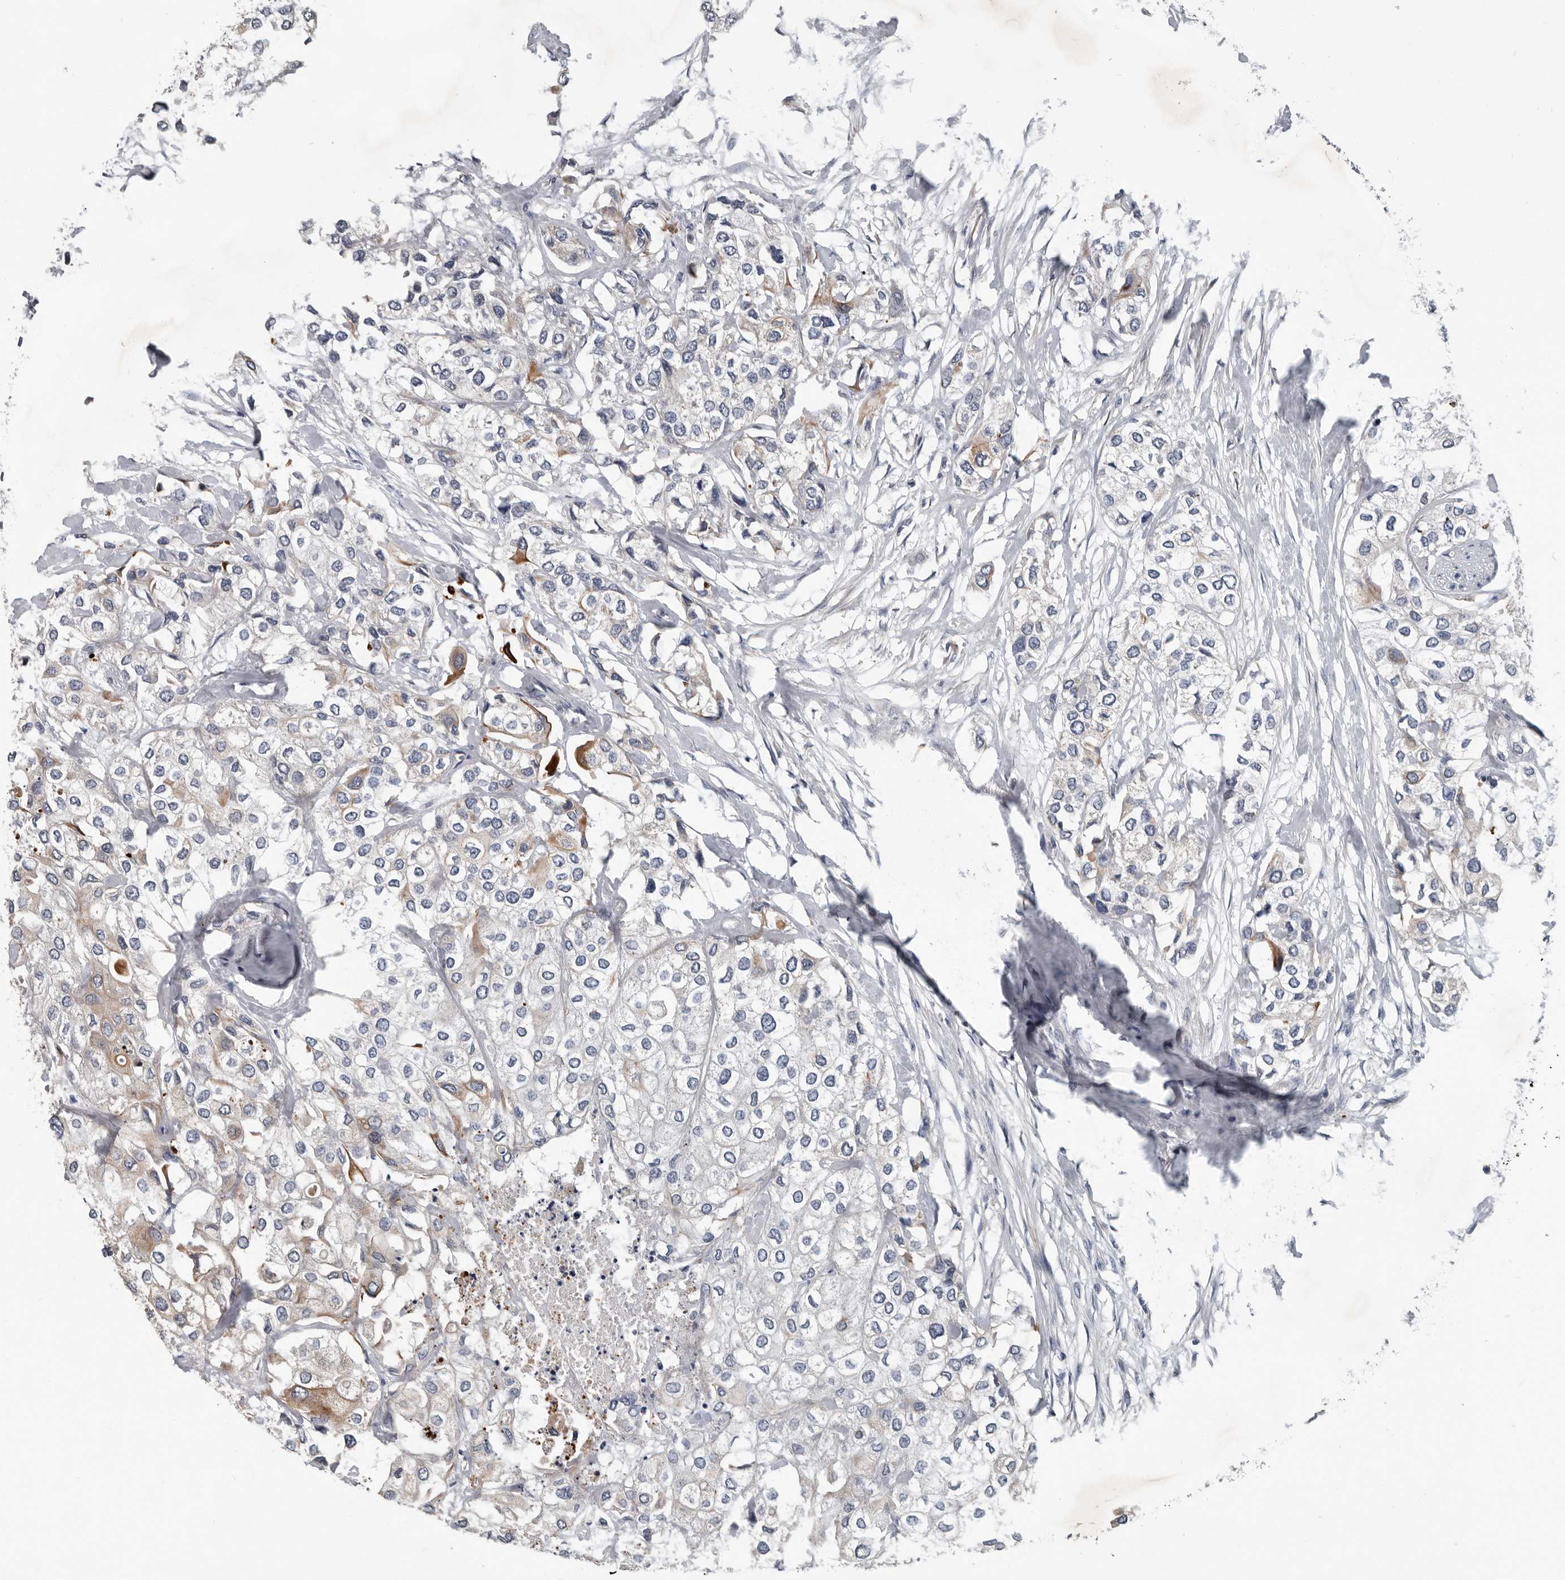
{"staining": {"intensity": "weak", "quantity": "<25%", "location": "cytoplasmic/membranous"}, "tissue": "urothelial cancer", "cell_type": "Tumor cells", "image_type": "cancer", "snomed": [{"axis": "morphology", "description": "Urothelial carcinoma, High grade"}, {"axis": "topography", "description": "Urinary bladder"}], "caption": "DAB (3,3'-diaminobenzidine) immunohistochemical staining of human urothelial cancer demonstrates no significant expression in tumor cells.", "gene": "DPY19L4", "patient": {"sex": "male", "age": 64}}